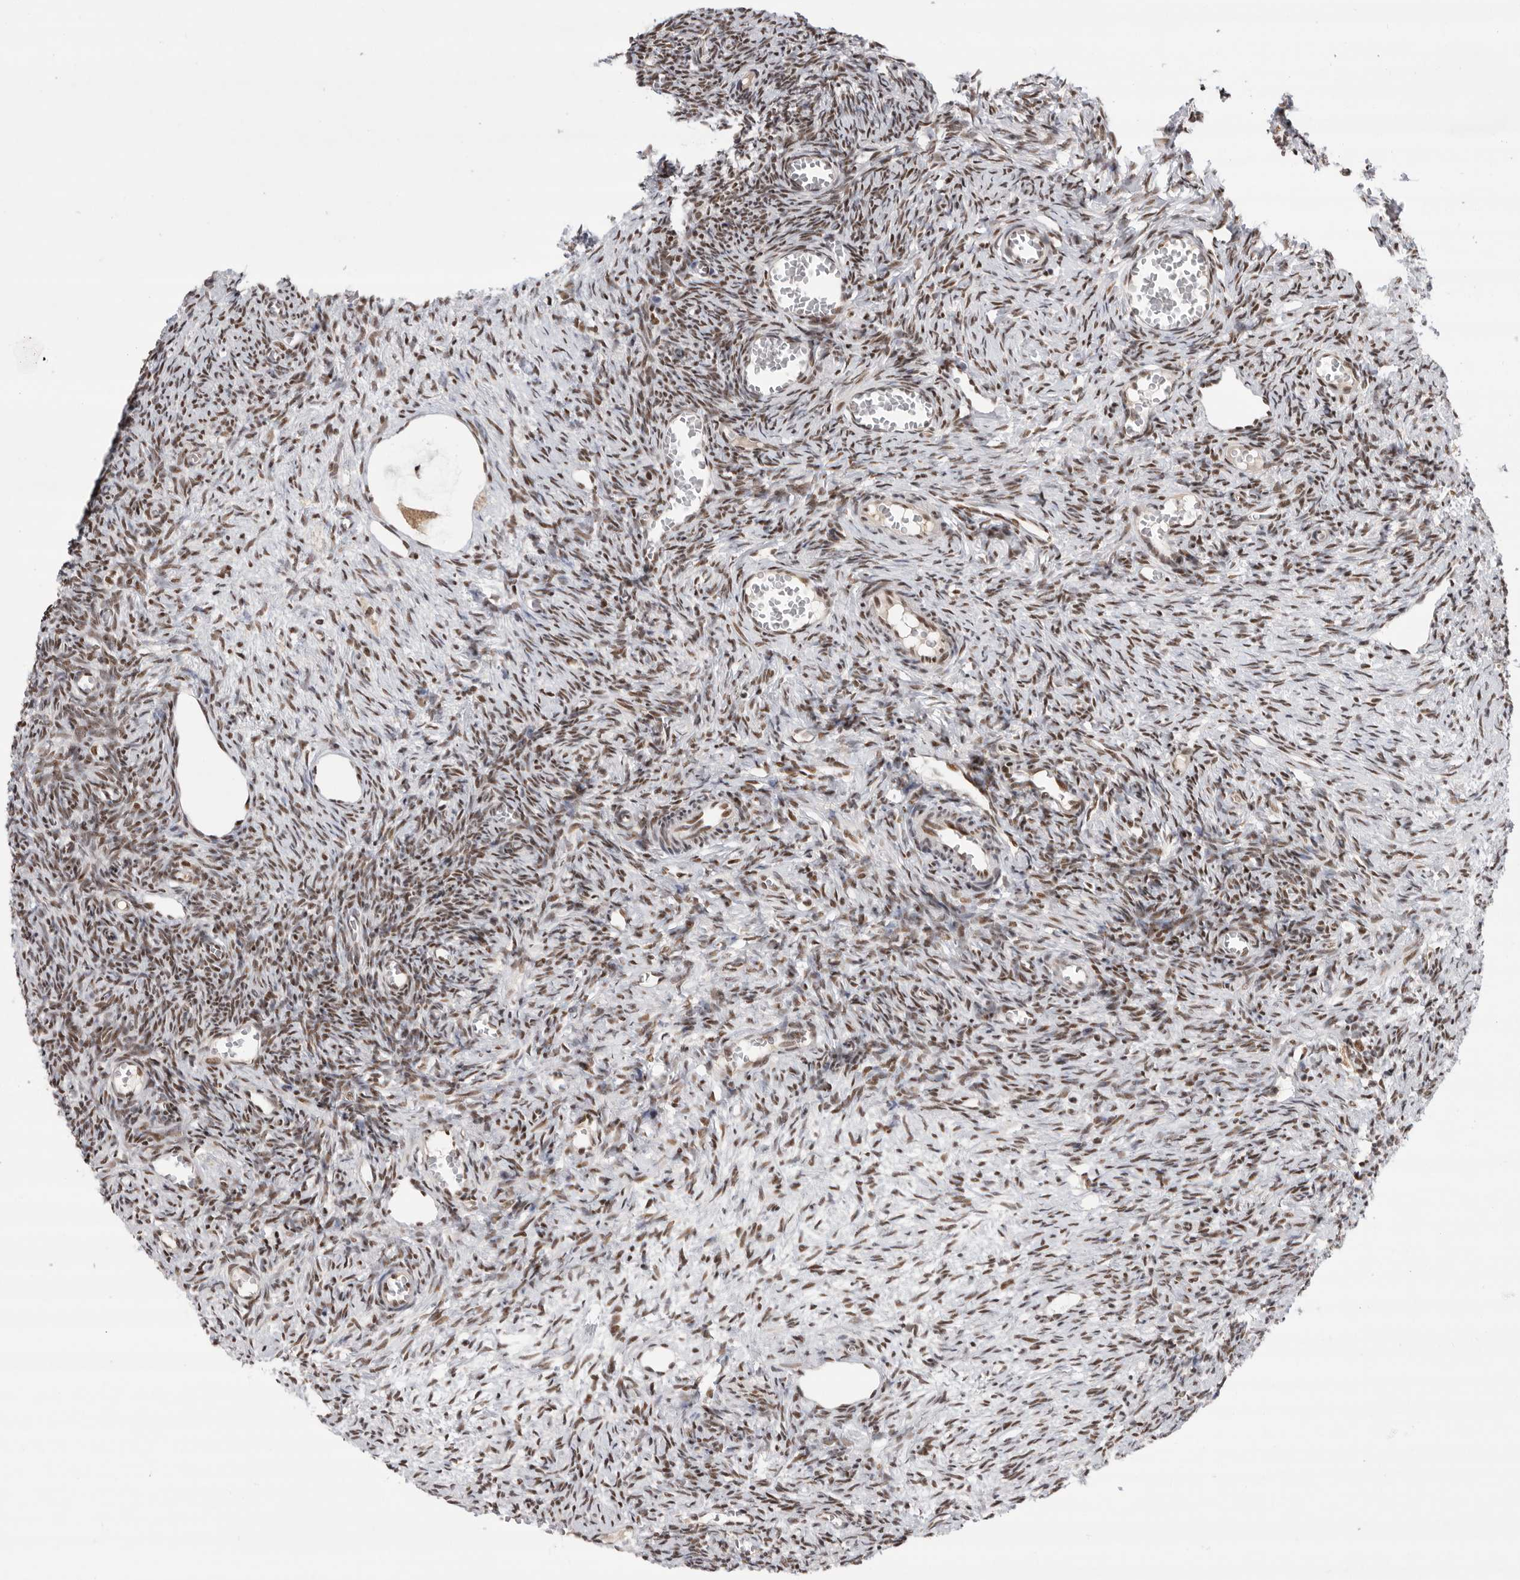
{"staining": {"intensity": "strong", "quantity": ">75%", "location": "cytoplasmic/membranous,nuclear"}, "tissue": "ovary", "cell_type": "Follicle cells", "image_type": "normal", "snomed": [{"axis": "morphology", "description": "Normal tissue, NOS"}, {"axis": "topography", "description": "Ovary"}], "caption": "Protein expression analysis of normal human ovary reveals strong cytoplasmic/membranous,nuclear expression in approximately >75% of follicle cells. Nuclei are stained in blue.", "gene": "ZNF830", "patient": {"sex": "female", "age": 27}}